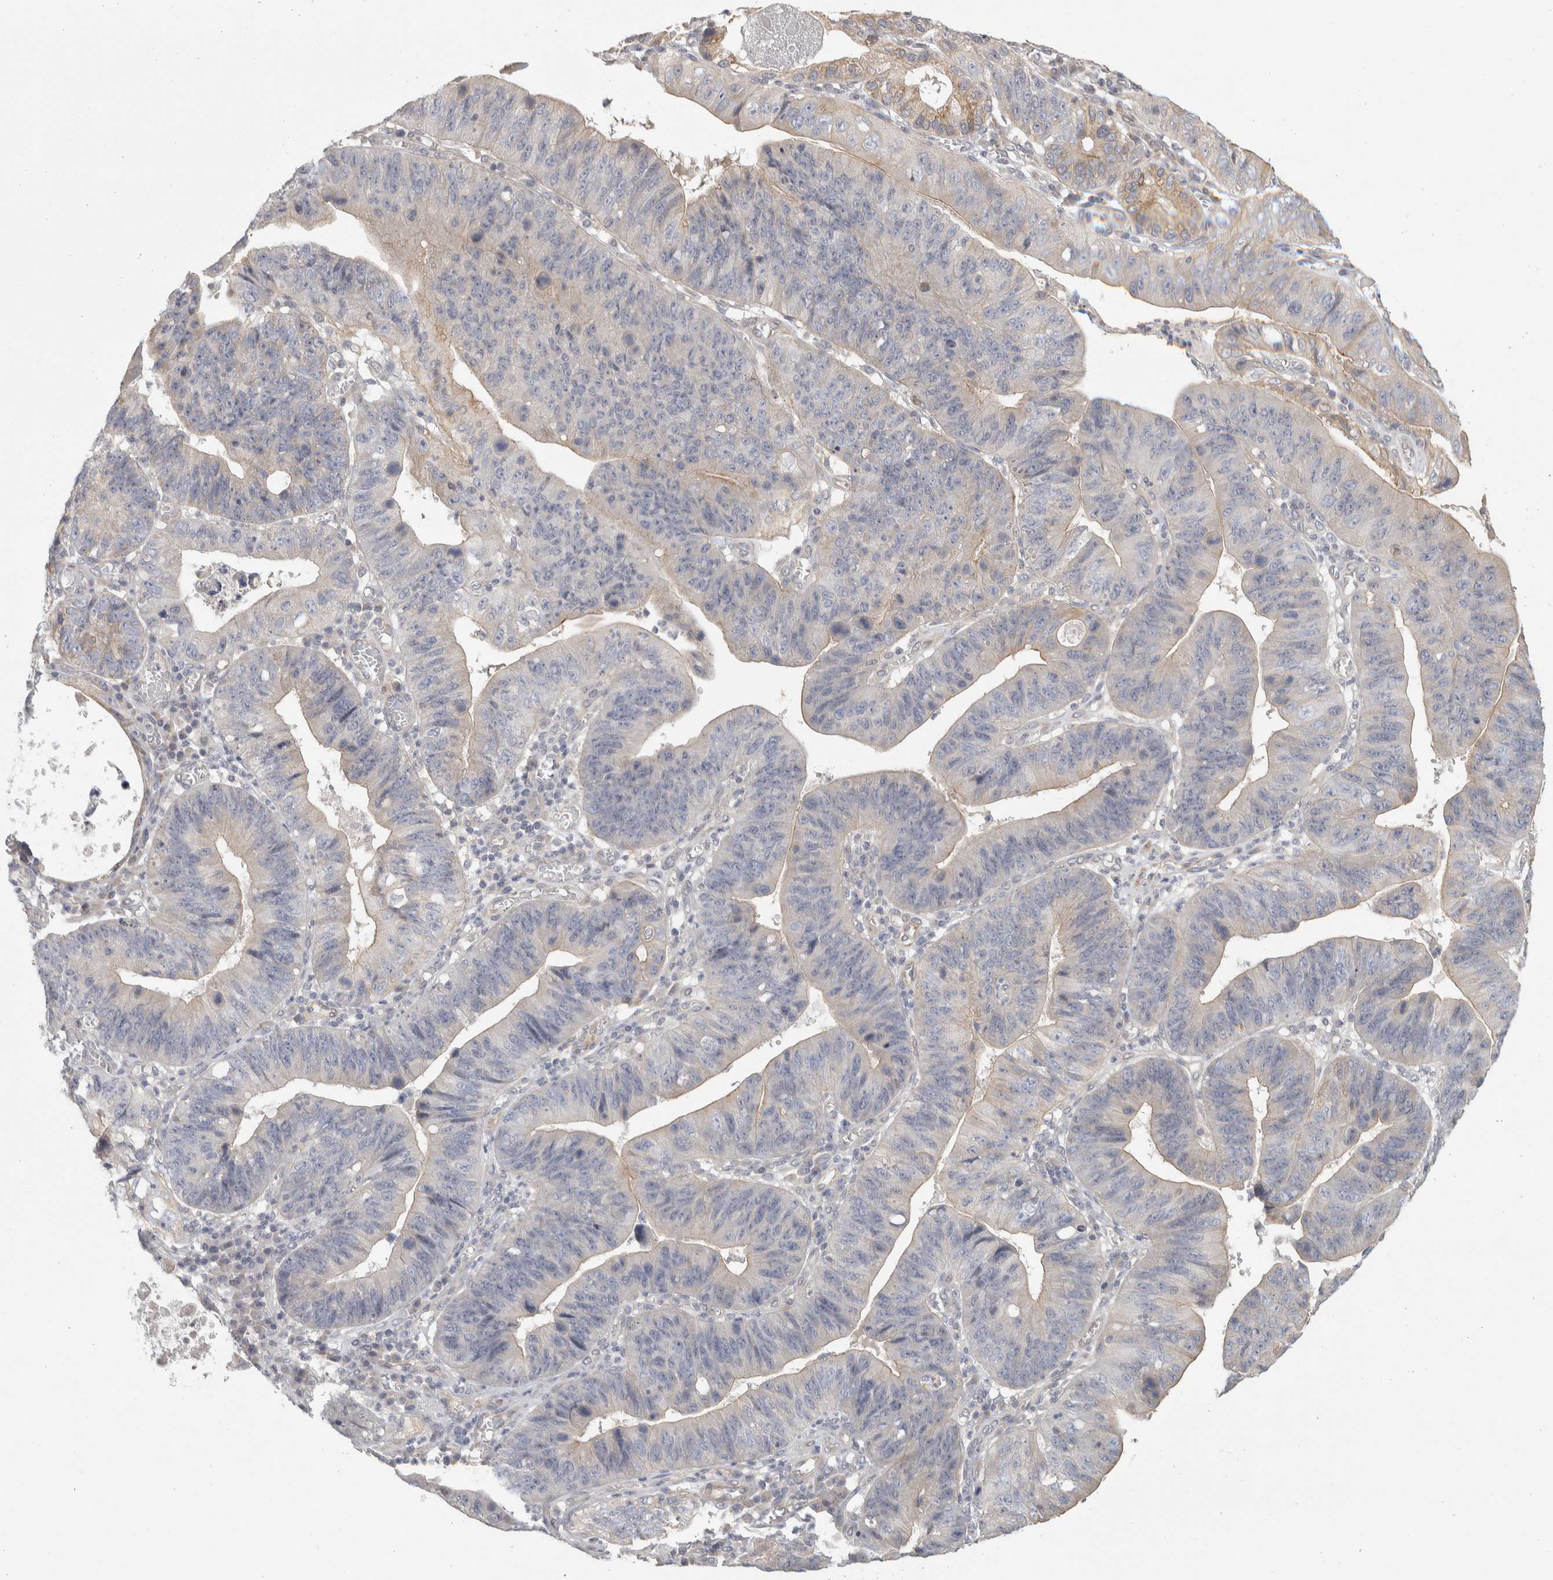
{"staining": {"intensity": "weak", "quantity": "<25%", "location": "cytoplasmic/membranous"}, "tissue": "stomach cancer", "cell_type": "Tumor cells", "image_type": "cancer", "snomed": [{"axis": "morphology", "description": "Adenocarcinoma, NOS"}, {"axis": "topography", "description": "Stomach"}], "caption": "A histopathology image of adenocarcinoma (stomach) stained for a protein shows no brown staining in tumor cells.", "gene": "DCXR", "patient": {"sex": "male", "age": 59}}